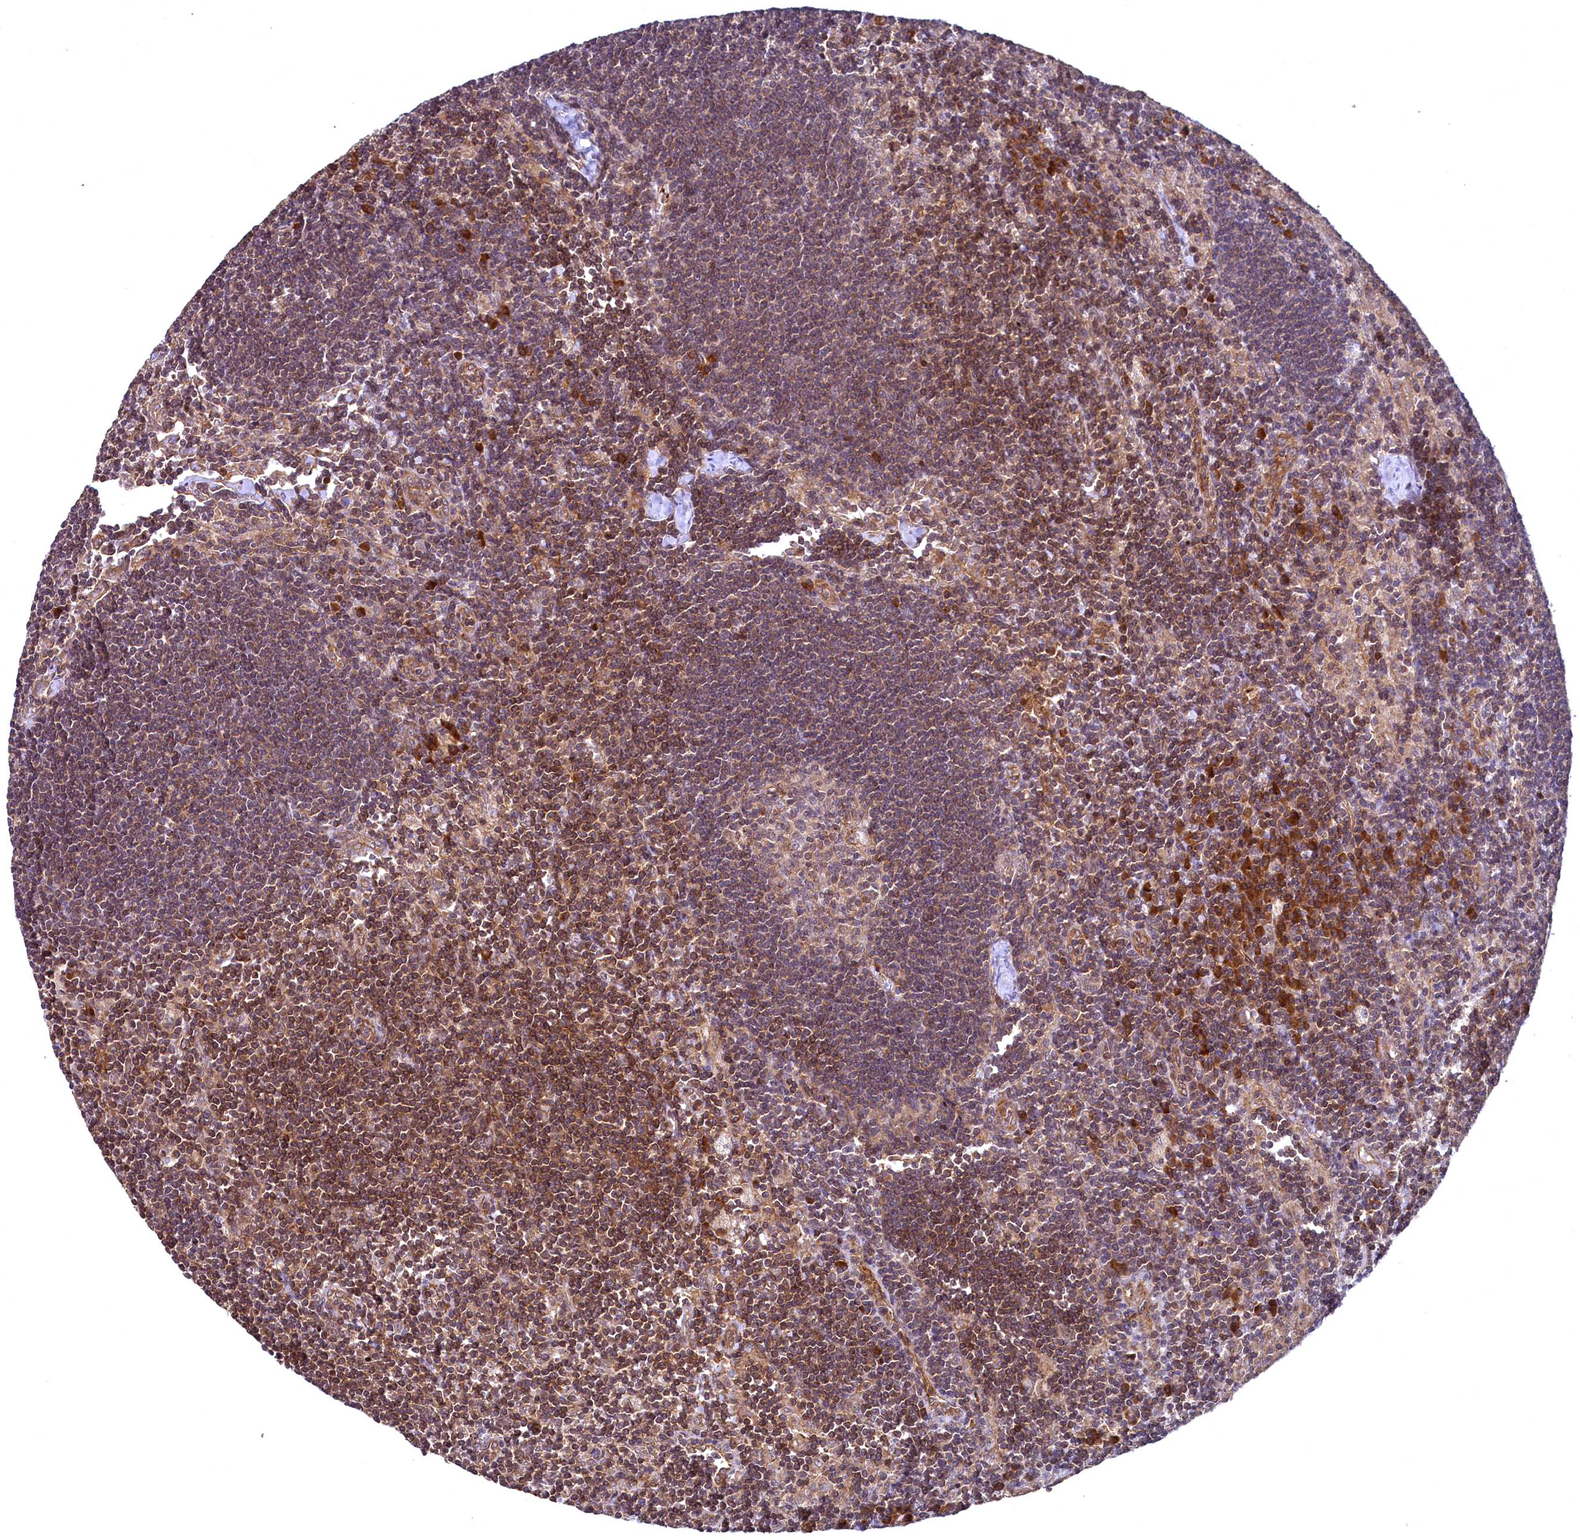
{"staining": {"intensity": "weak", "quantity": "<25%", "location": "cytoplasmic/membranous"}, "tissue": "lymph node", "cell_type": "Germinal center cells", "image_type": "normal", "snomed": [{"axis": "morphology", "description": "Normal tissue, NOS"}, {"axis": "topography", "description": "Lymph node"}], "caption": "High magnification brightfield microscopy of benign lymph node stained with DAB (brown) and counterstained with hematoxylin (blue): germinal center cells show no significant positivity. (DAB (3,3'-diaminobenzidine) immunohistochemistry (IHC) with hematoxylin counter stain).", "gene": "SVIP", "patient": {"sex": "male", "age": 24}}